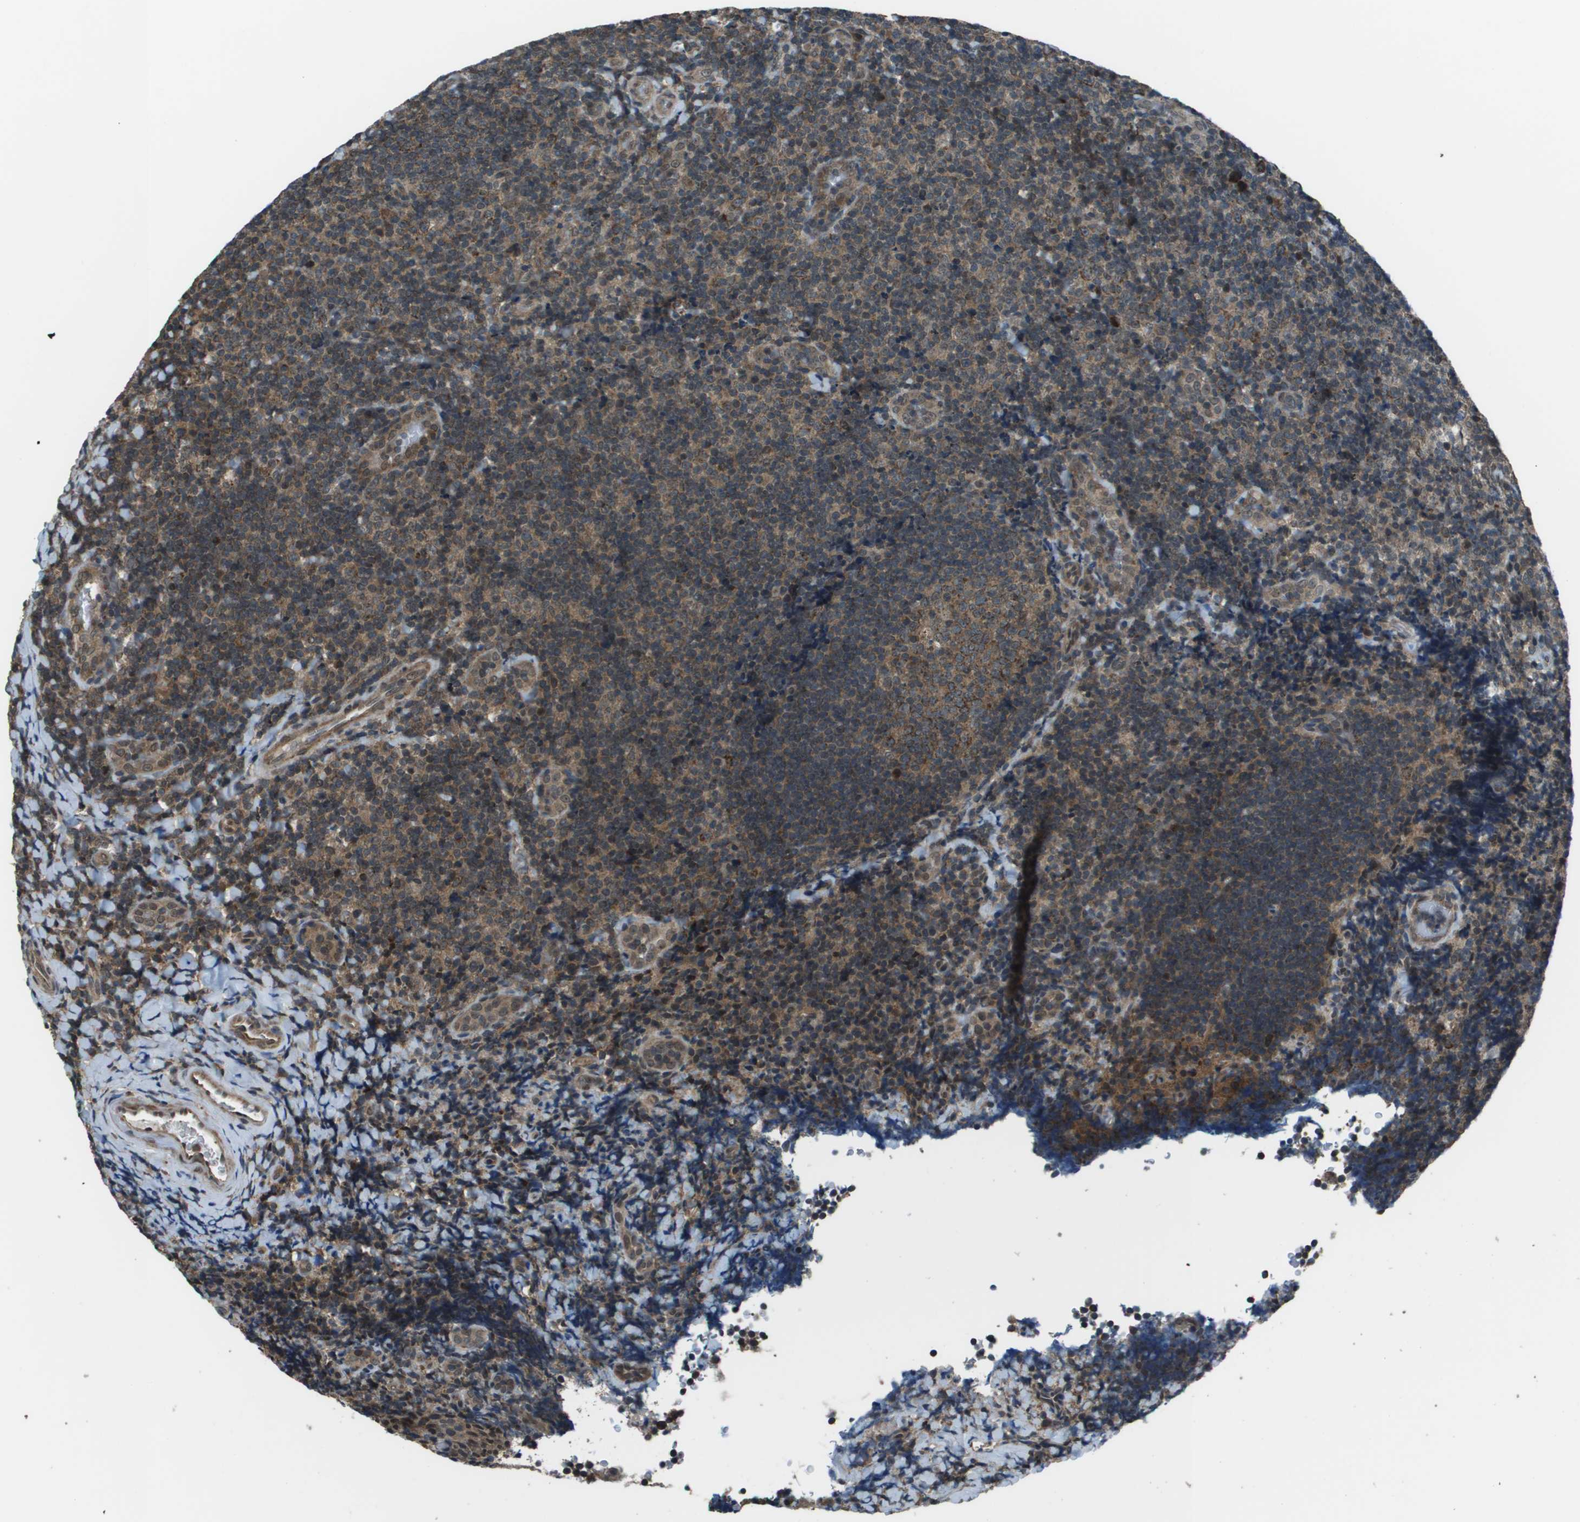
{"staining": {"intensity": "moderate", "quantity": ">75%", "location": "cytoplasmic/membranous"}, "tissue": "tonsil", "cell_type": "Germinal center cells", "image_type": "normal", "snomed": [{"axis": "morphology", "description": "Normal tissue, NOS"}, {"axis": "topography", "description": "Tonsil"}], "caption": "The micrograph demonstrates a brown stain indicating the presence of a protein in the cytoplasmic/membranous of germinal center cells in tonsil. Using DAB (3,3'-diaminobenzidine) (brown) and hematoxylin (blue) stains, captured at high magnification using brightfield microscopy.", "gene": "PPFIA1", "patient": {"sex": "male", "age": 37}}